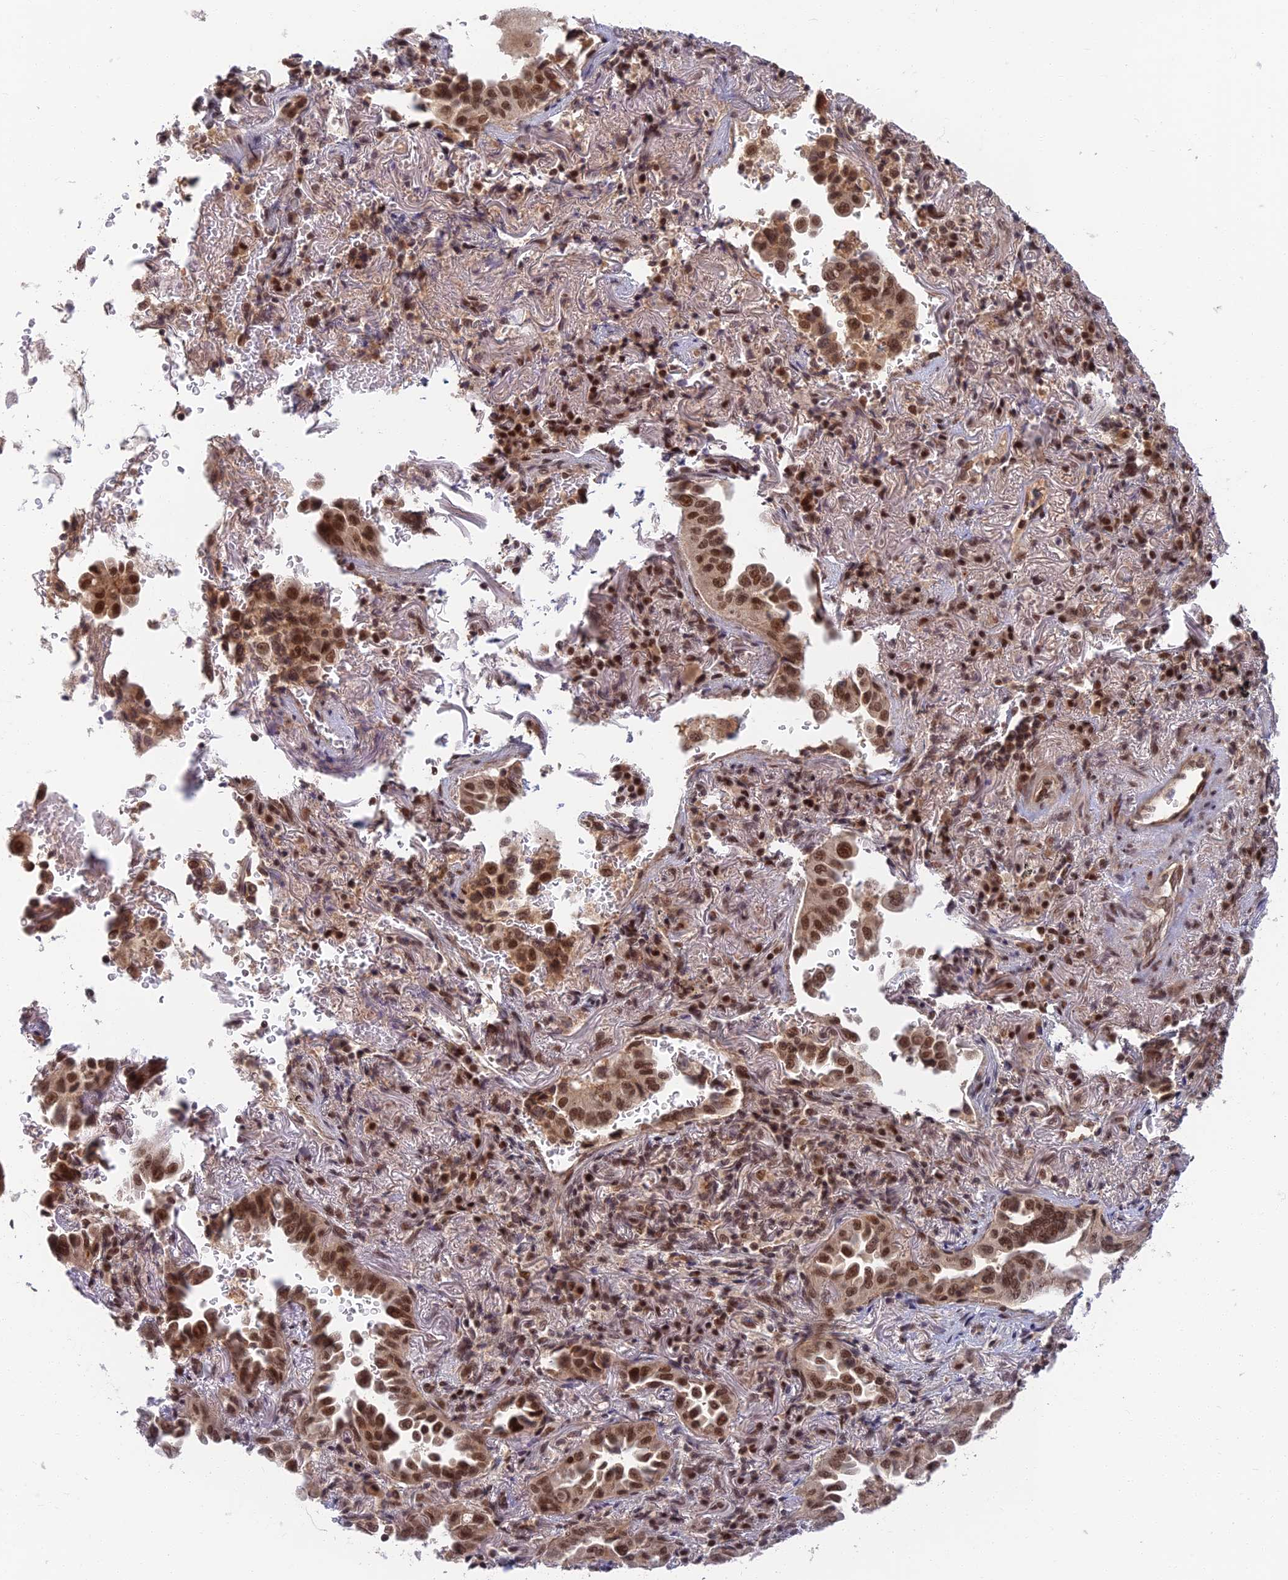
{"staining": {"intensity": "strong", "quantity": ">75%", "location": "cytoplasmic/membranous,nuclear"}, "tissue": "lung cancer", "cell_type": "Tumor cells", "image_type": "cancer", "snomed": [{"axis": "morphology", "description": "Adenocarcinoma, NOS"}, {"axis": "topography", "description": "Lung"}], "caption": "A brown stain labels strong cytoplasmic/membranous and nuclear expression of a protein in human adenocarcinoma (lung) tumor cells. The staining was performed using DAB to visualize the protein expression in brown, while the nuclei were stained in blue with hematoxylin (Magnification: 20x).", "gene": "TCEA2", "patient": {"sex": "female", "age": 69}}